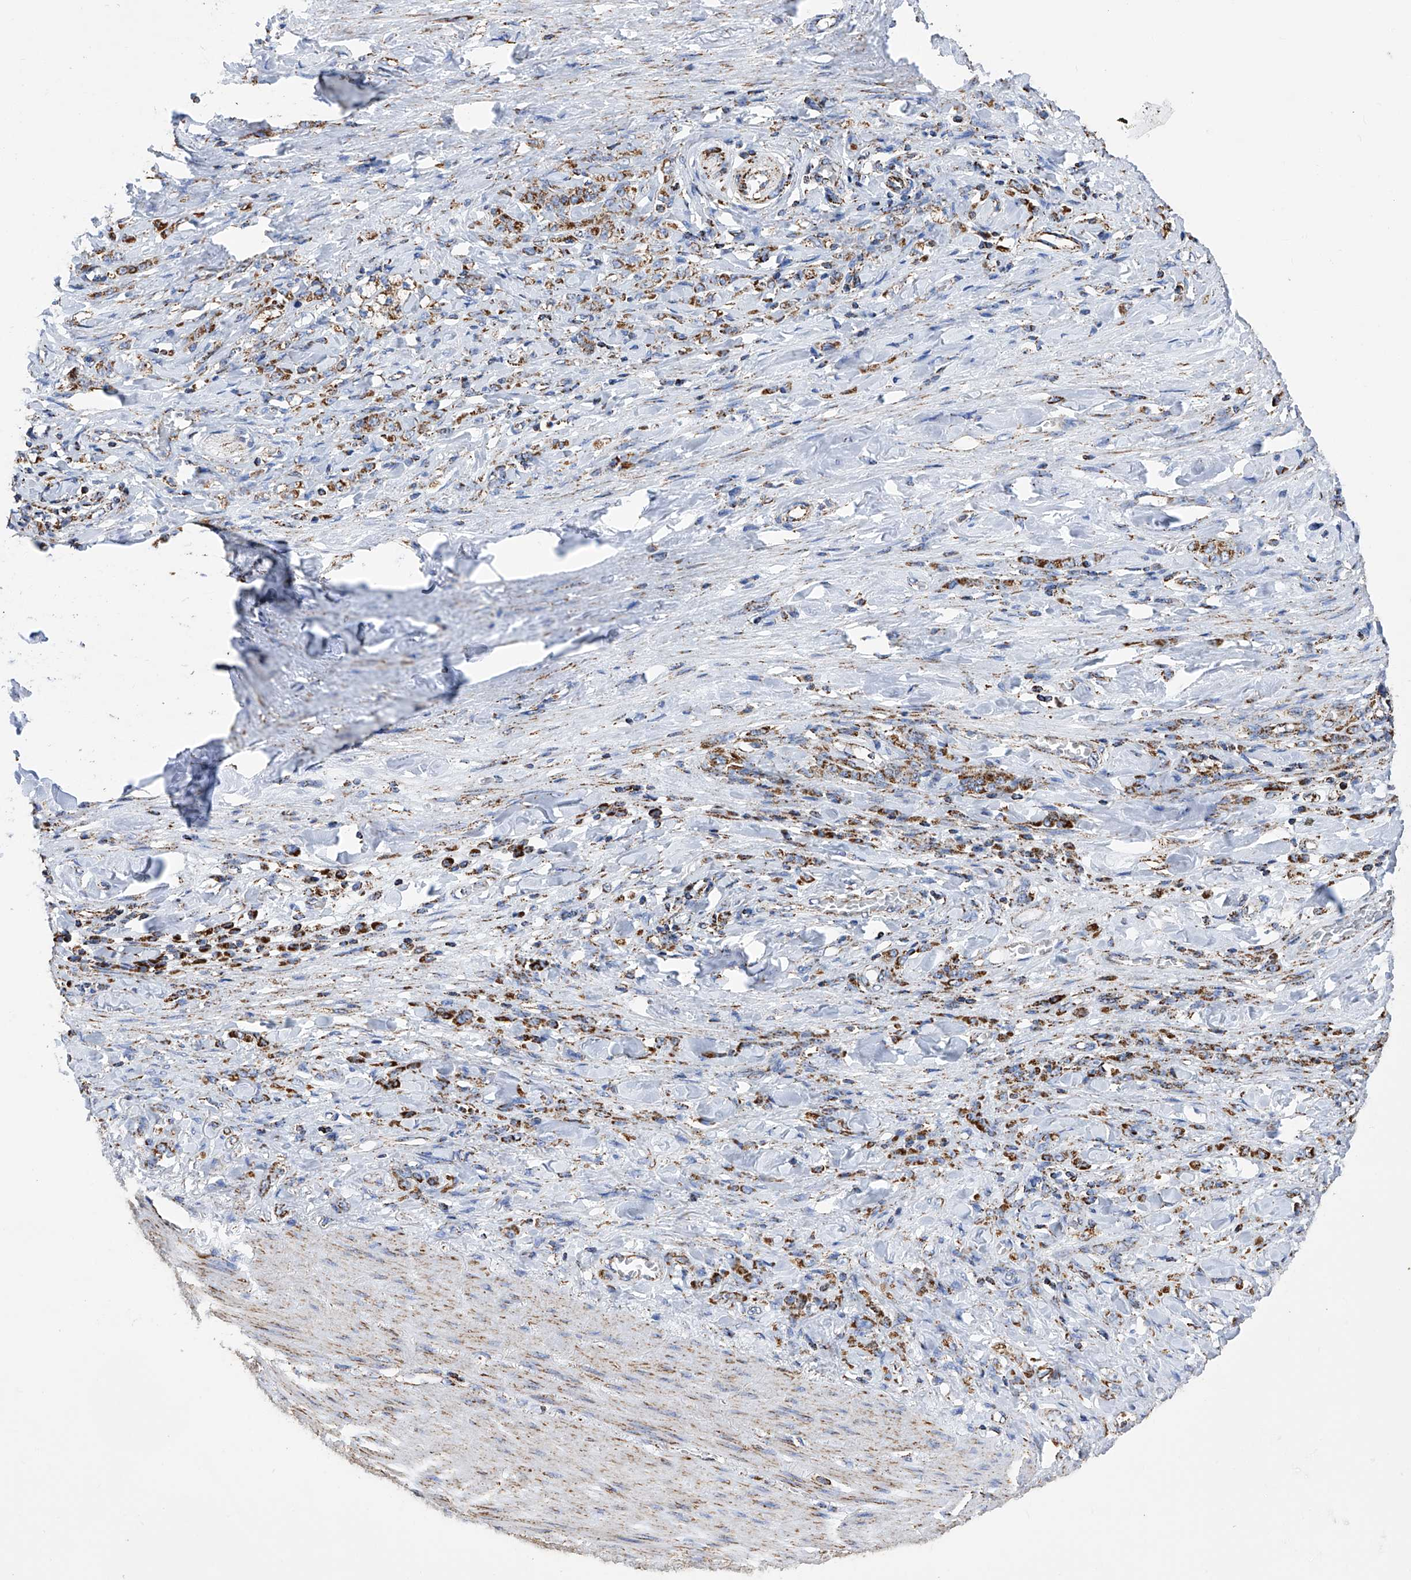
{"staining": {"intensity": "strong", "quantity": ">75%", "location": "cytoplasmic/membranous"}, "tissue": "stomach cancer", "cell_type": "Tumor cells", "image_type": "cancer", "snomed": [{"axis": "morphology", "description": "Normal tissue, NOS"}, {"axis": "morphology", "description": "Adenocarcinoma, NOS"}, {"axis": "topography", "description": "Stomach"}], "caption": "Adenocarcinoma (stomach) stained with DAB (3,3'-diaminobenzidine) immunohistochemistry (IHC) displays high levels of strong cytoplasmic/membranous expression in approximately >75% of tumor cells.", "gene": "ATP5PF", "patient": {"sex": "male", "age": 82}}